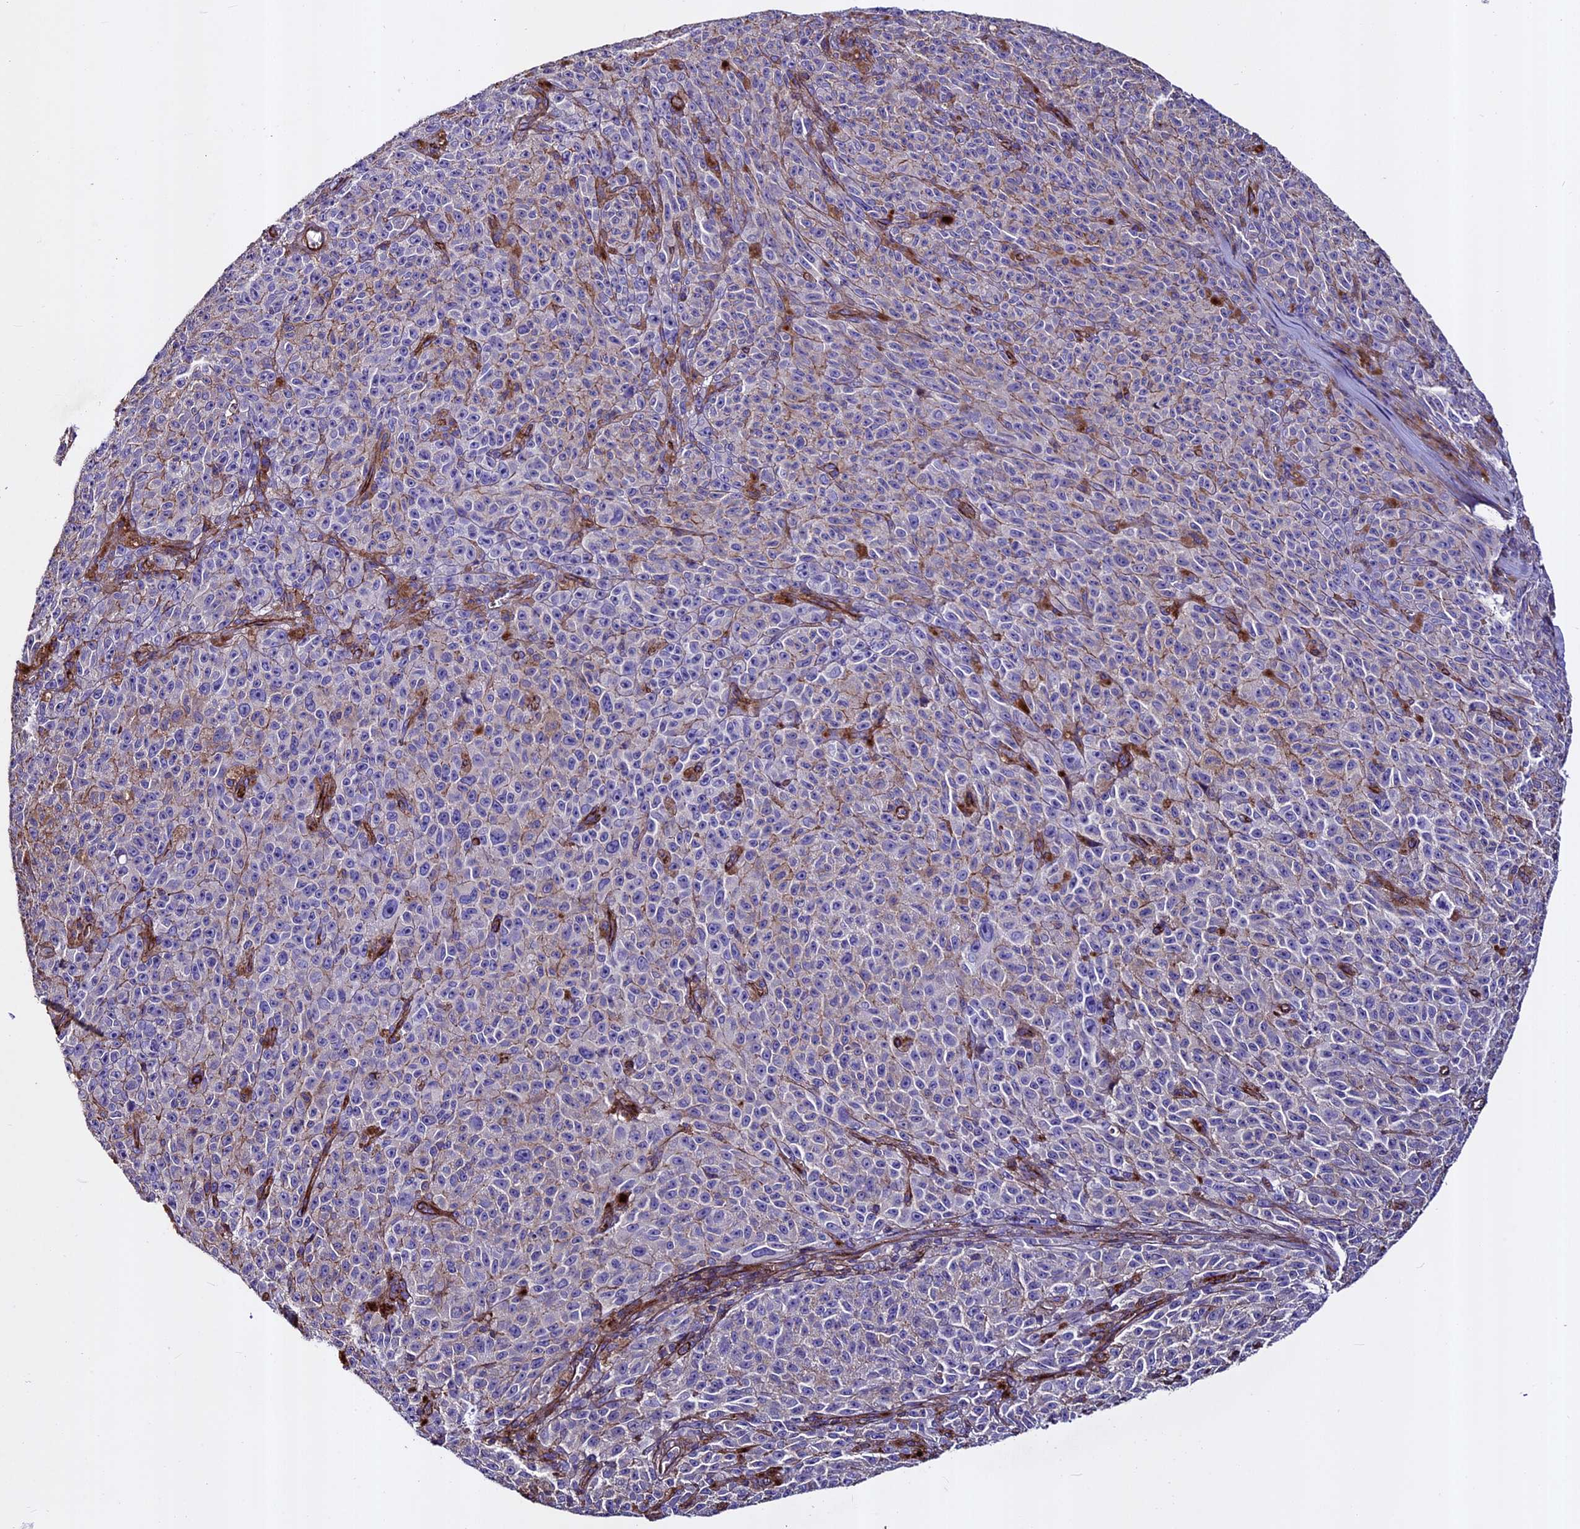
{"staining": {"intensity": "weak", "quantity": "<25%", "location": "cytoplasmic/membranous"}, "tissue": "melanoma", "cell_type": "Tumor cells", "image_type": "cancer", "snomed": [{"axis": "morphology", "description": "Malignant melanoma, NOS"}, {"axis": "topography", "description": "Skin"}], "caption": "Immunohistochemical staining of malignant melanoma exhibits no significant staining in tumor cells. (DAB (3,3'-diaminobenzidine) IHC, high magnification).", "gene": "EVA1B", "patient": {"sex": "female", "age": 82}}